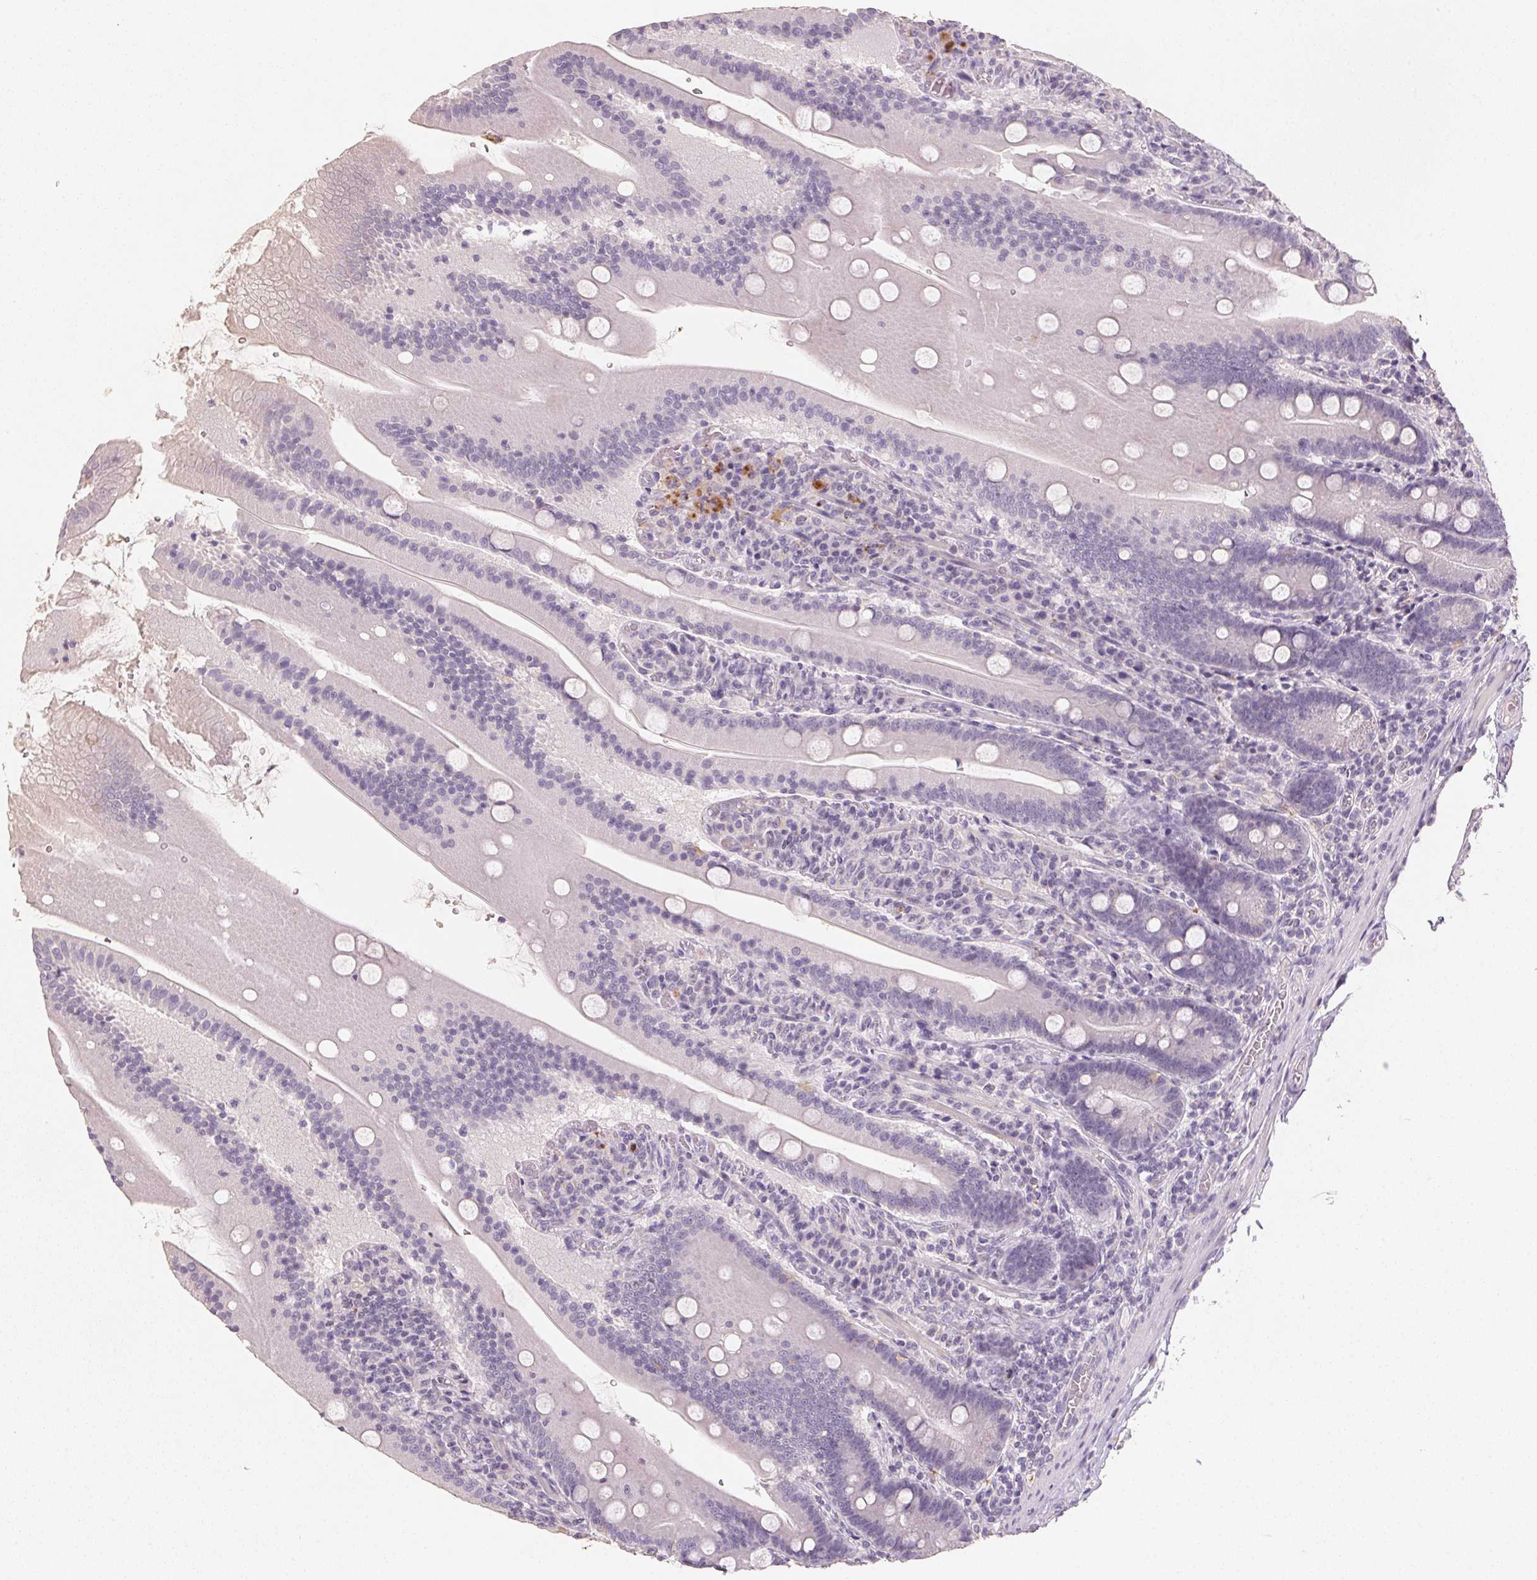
{"staining": {"intensity": "negative", "quantity": "none", "location": "none"}, "tissue": "small intestine", "cell_type": "Glandular cells", "image_type": "normal", "snomed": [{"axis": "morphology", "description": "Normal tissue, NOS"}, {"axis": "topography", "description": "Small intestine"}], "caption": "Immunohistochemistry (IHC) of unremarkable small intestine displays no staining in glandular cells.", "gene": "CXCL5", "patient": {"sex": "male", "age": 37}}